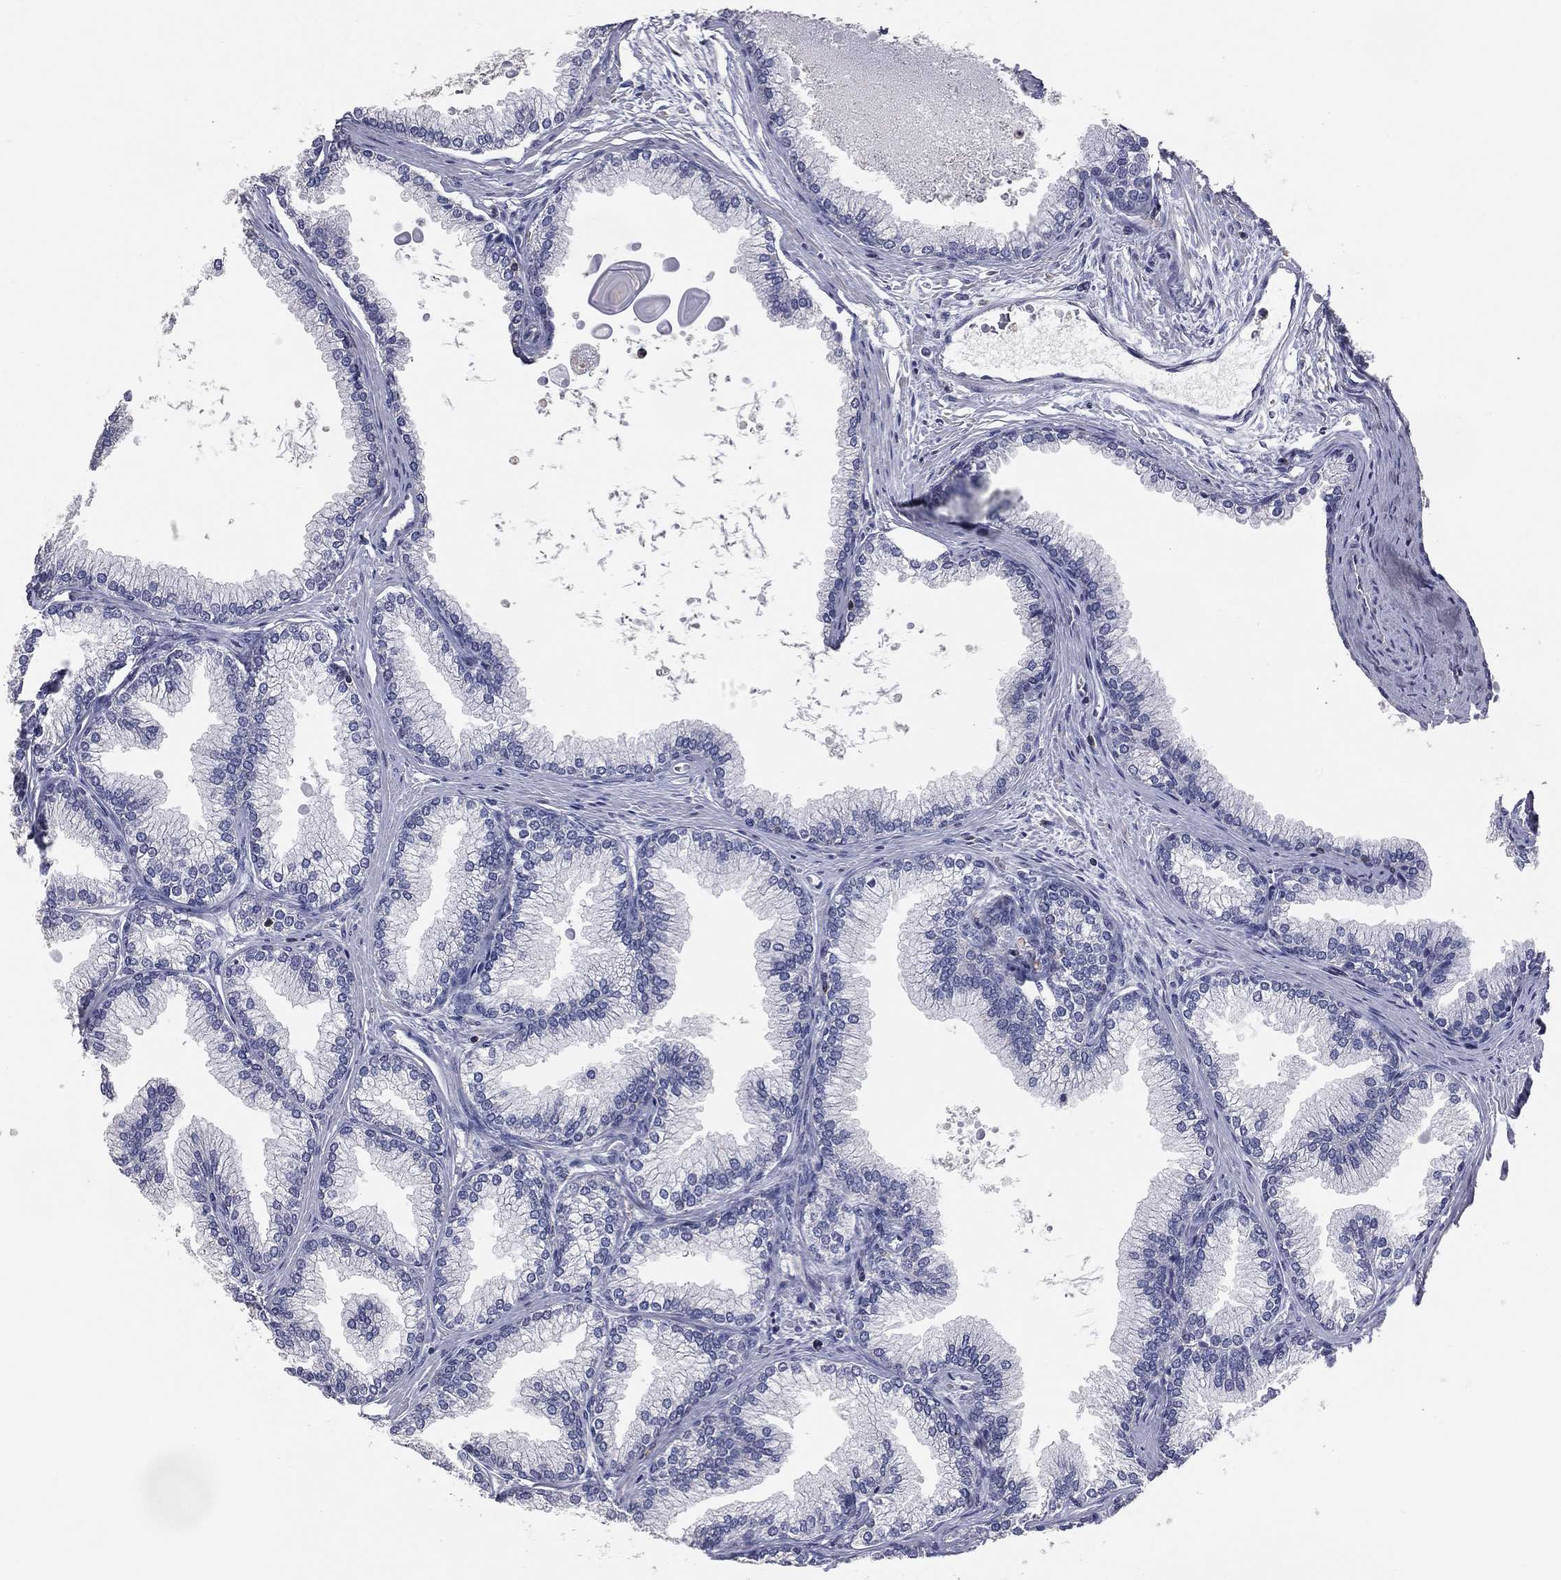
{"staining": {"intensity": "negative", "quantity": "none", "location": "none"}, "tissue": "prostate", "cell_type": "Glandular cells", "image_type": "normal", "snomed": [{"axis": "morphology", "description": "Normal tissue, NOS"}, {"axis": "topography", "description": "Prostate"}], "caption": "A high-resolution image shows immunohistochemistry (IHC) staining of normal prostate, which reveals no significant staining in glandular cells. (Brightfield microscopy of DAB (3,3'-diaminobenzidine) immunohistochemistry at high magnification).", "gene": "PSTPIP1", "patient": {"sex": "male", "age": 72}}